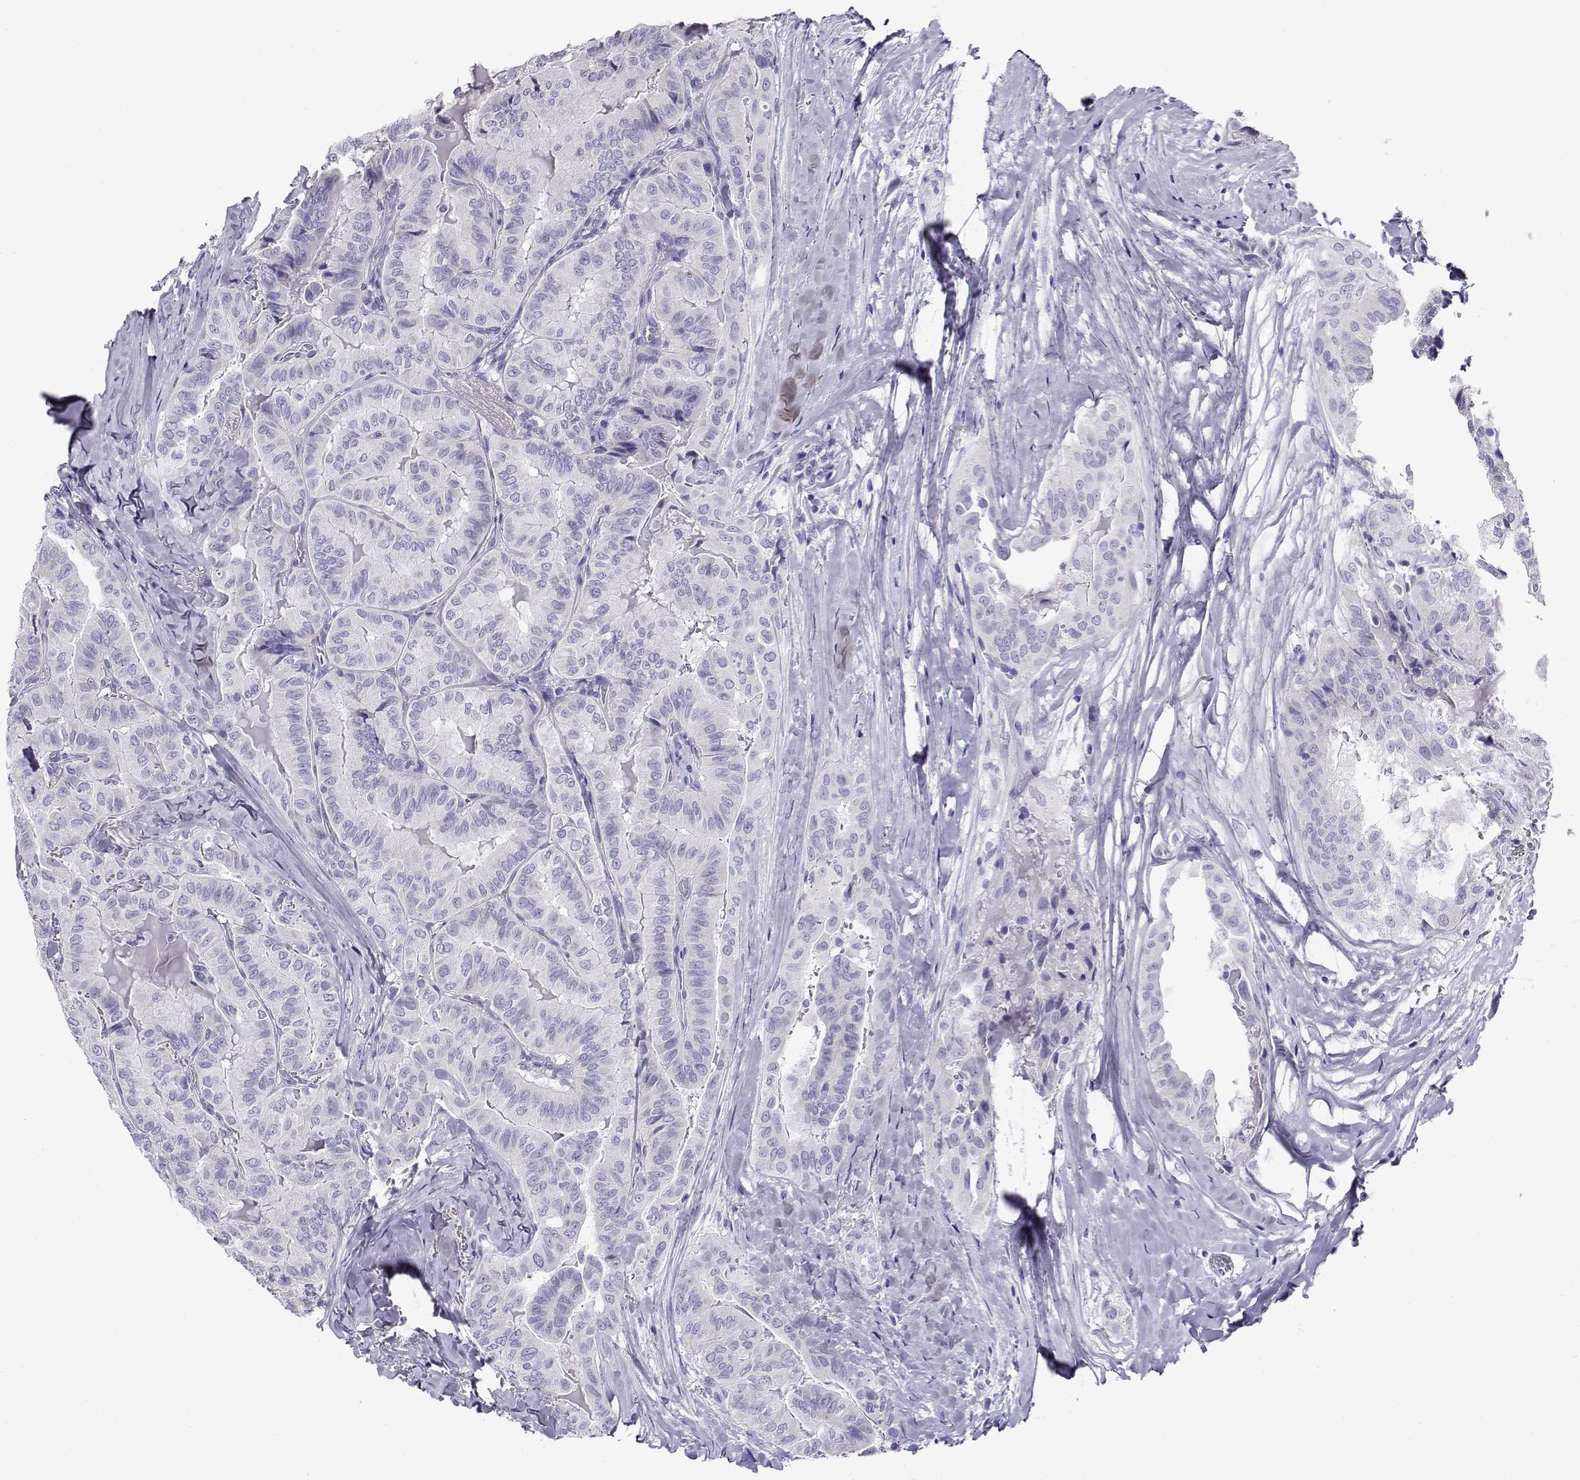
{"staining": {"intensity": "negative", "quantity": "none", "location": "none"}, "tissue": "thyroid cancer", "cell_type": "Tumor cells", "image_type": "cancer", "snomed": [{"axis": "morphology", "description": "Papillary adenocarcinoma, NOS"}, {"axis": "topography", "description": "Thyroid gland"}], "caption": "A micrograph of papillary adenocarcinoma (thyroid) stained for a protein displays no brown staining in tumor cells.", "gene": "CABS1", "patient": {"sex": "female", "age": 68}}